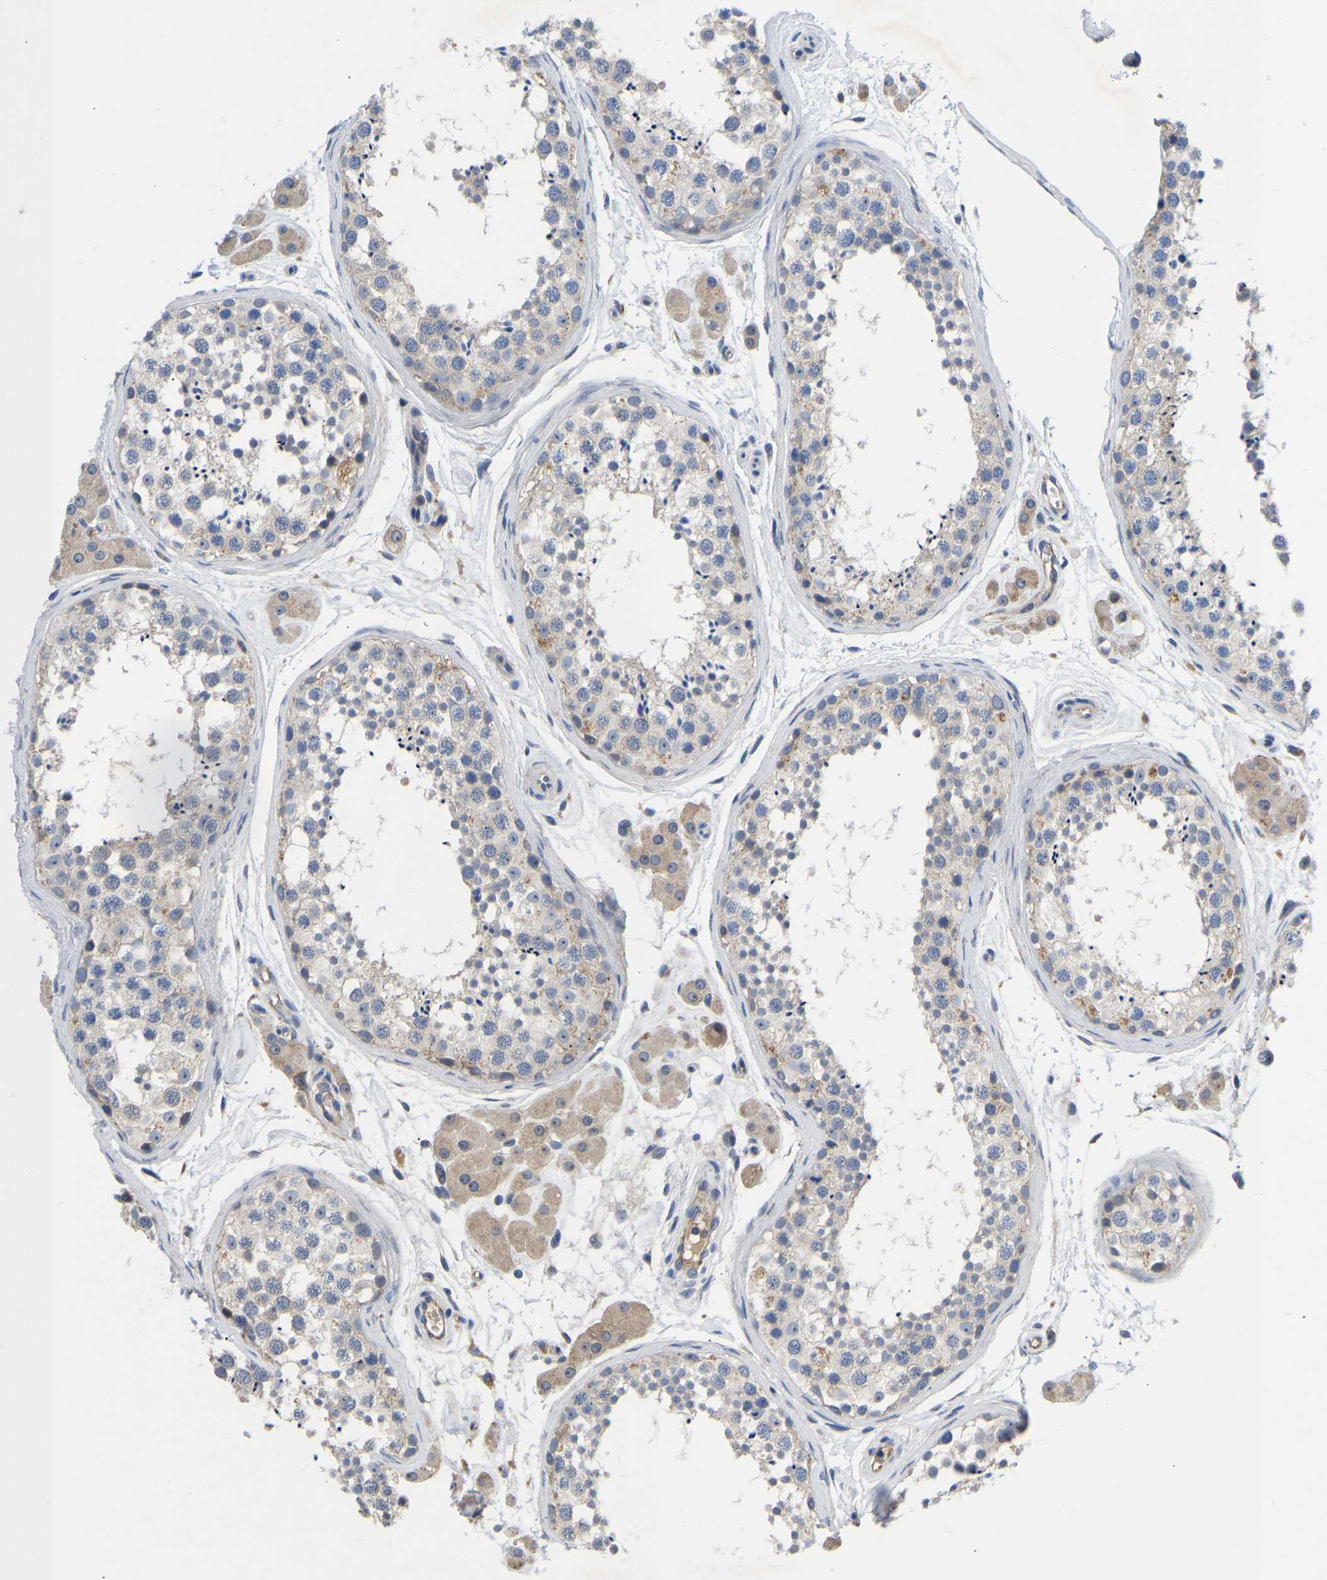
{"staining": {"intensity": "moderate", "quantity": "<25%", "location": "cytoplasmic/membranous"}, "tissue": "testis", "cell_type": "Cells in seminiferous ducts", "image_type": "normal", "snomed": [{"axis": "morphology", "description": "Normal tissue, NOS"}, {"axis": "topography", "description": "Testis"}], "caption": "Testis stained with IHC displays moderate cytoplasmic/membranous positivity in approximately <25% of cells in seminiferous ducts. The protein is shown in brown color, while the nuclei are stained blue.", "gene": "ABCA10", "patient": {"sex": "male", "age": 56}}